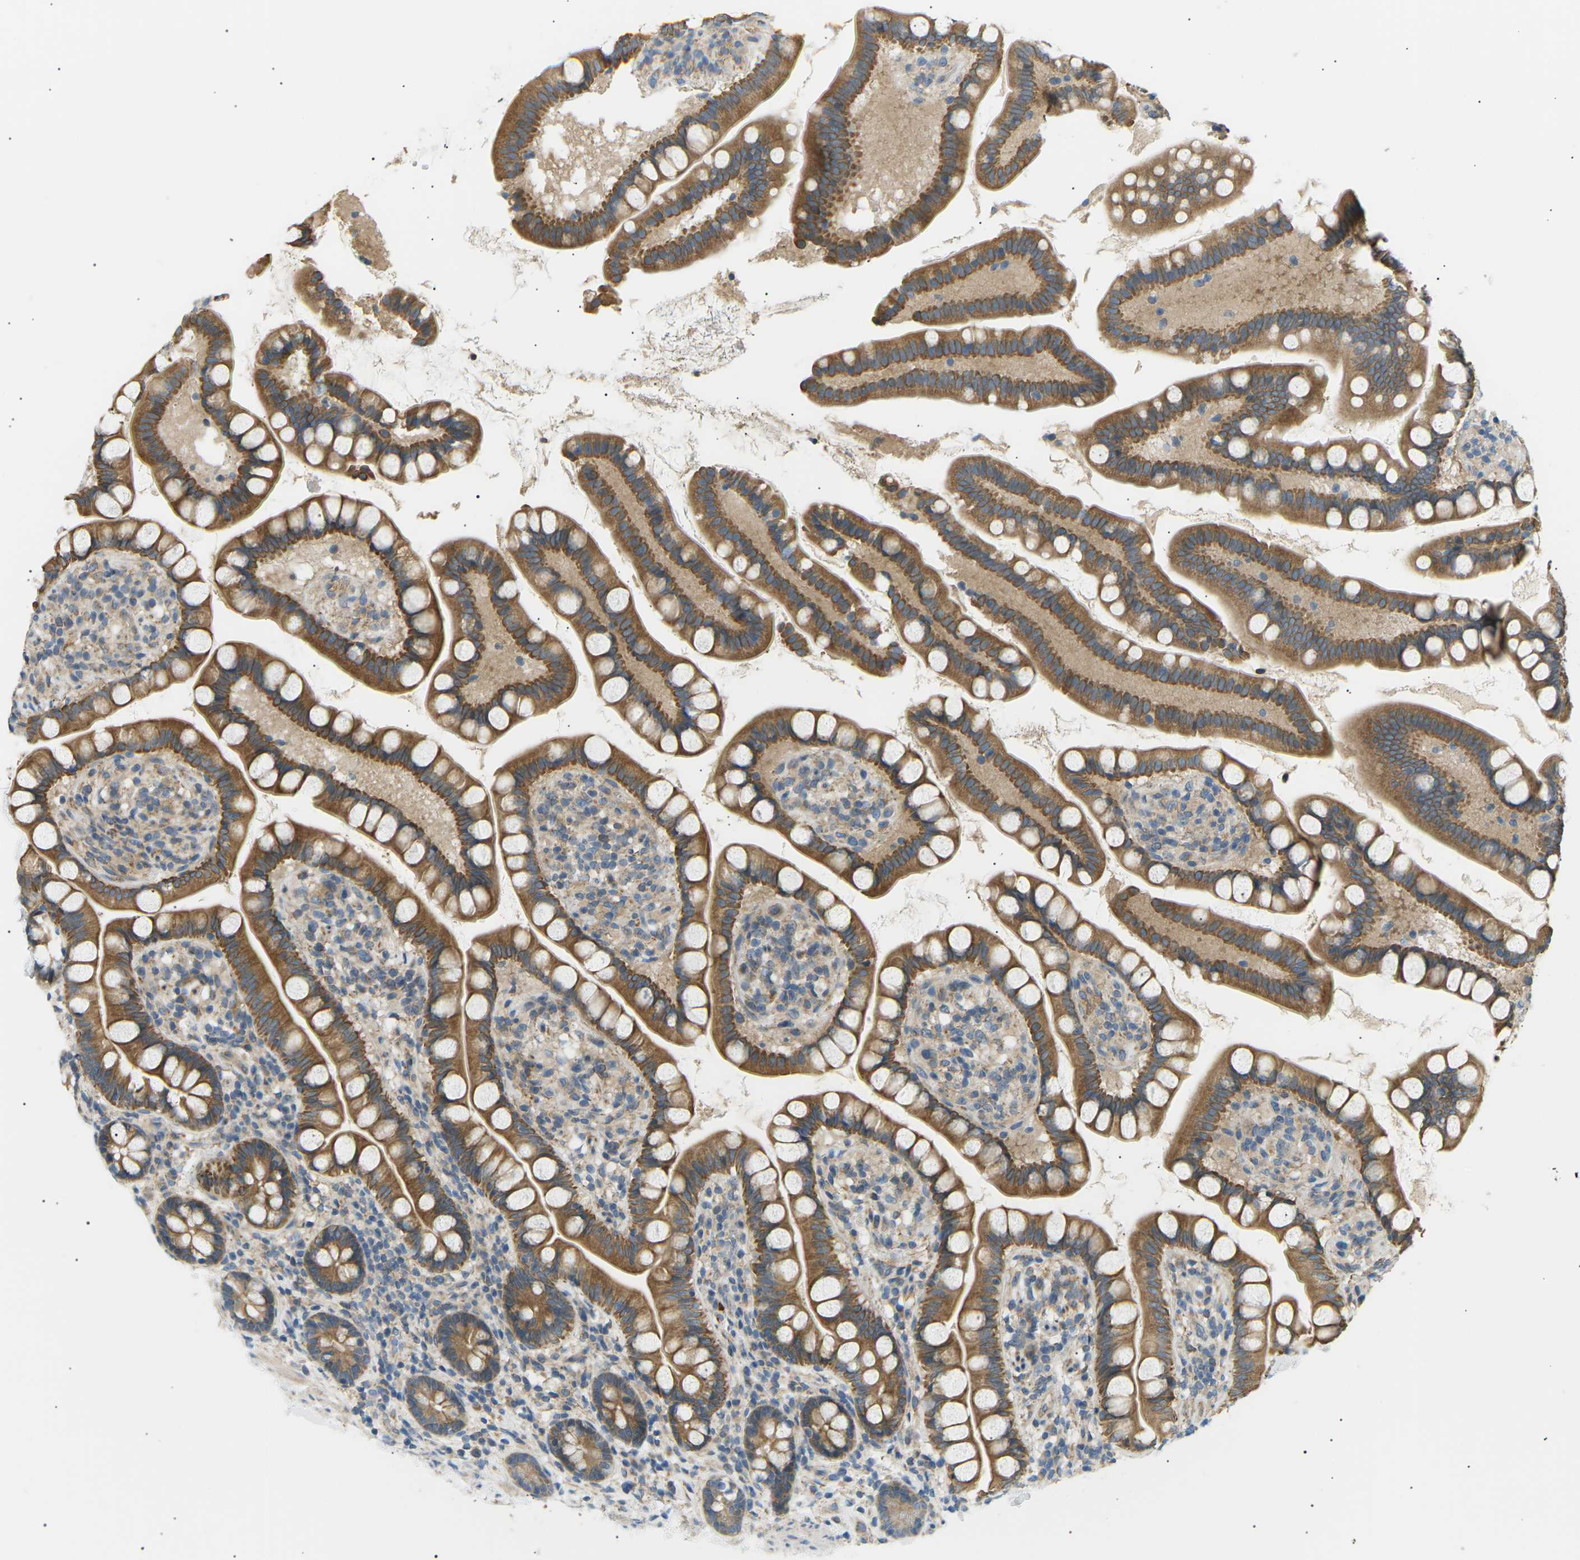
{"staining": {"intensity": "moderate", "quantity": ">75%", "location": "cytoplasmic/membranous"}, "tissue": "small intestine", "cell_type": "Glandular cells", "image_type": "normal", "snomed": [{"axis": "morphology", "description": "Normal tissue, NOS"}, {"axis": "topography", "description": "Small intestine"}], "caption": "About >75% of glandular cells in normal human small intestine display moderate cytoplasmic/membranous protein staining as visualized by brown immunohistochemical staining.", "gene": "TBC1D8", "patient": {"sex": "female", "age": 84}}